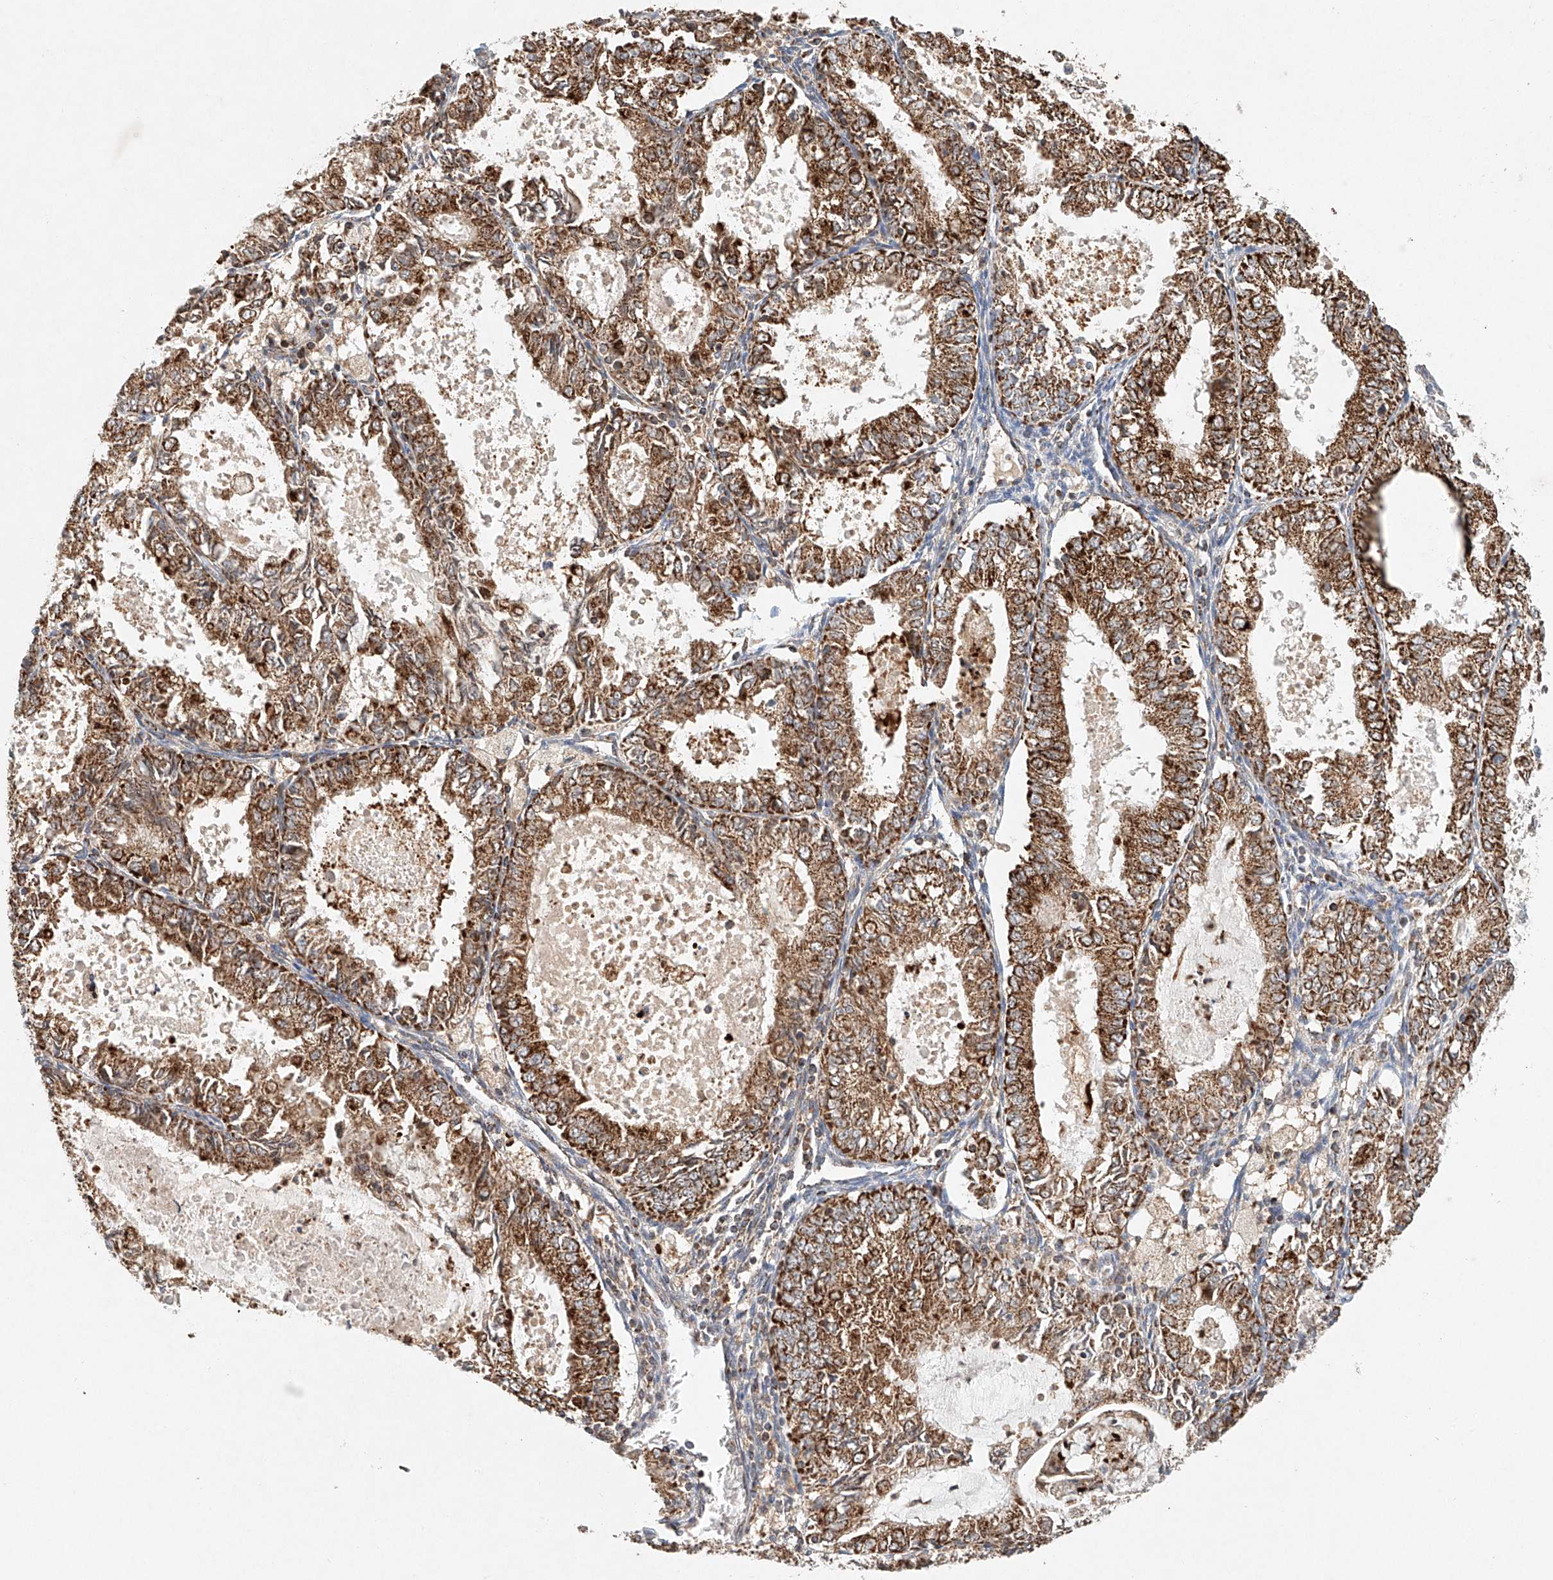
{"staining": {"intensity": "strong", "quantity": ">75%", "location": "cytoplasmic/membranous"}, "tissue": "endometrial cancer", "cell_type": "Tumor cells", "image_type": "cancer", "snomed": [{"axis": "morphology", "description": "Adenocarcinoma, NOS"}, {"axis": "topography", "description": "Endometrium"}], "caption": "Adenocarcinoma (endometrial) was stained to show a protein in brown. There is high levels of strong cytoplasmic/membranous staining in approximately >75% of tumor cells.", "gene": "DCAF11", "patient": {"sex": "female", "age": 57}}